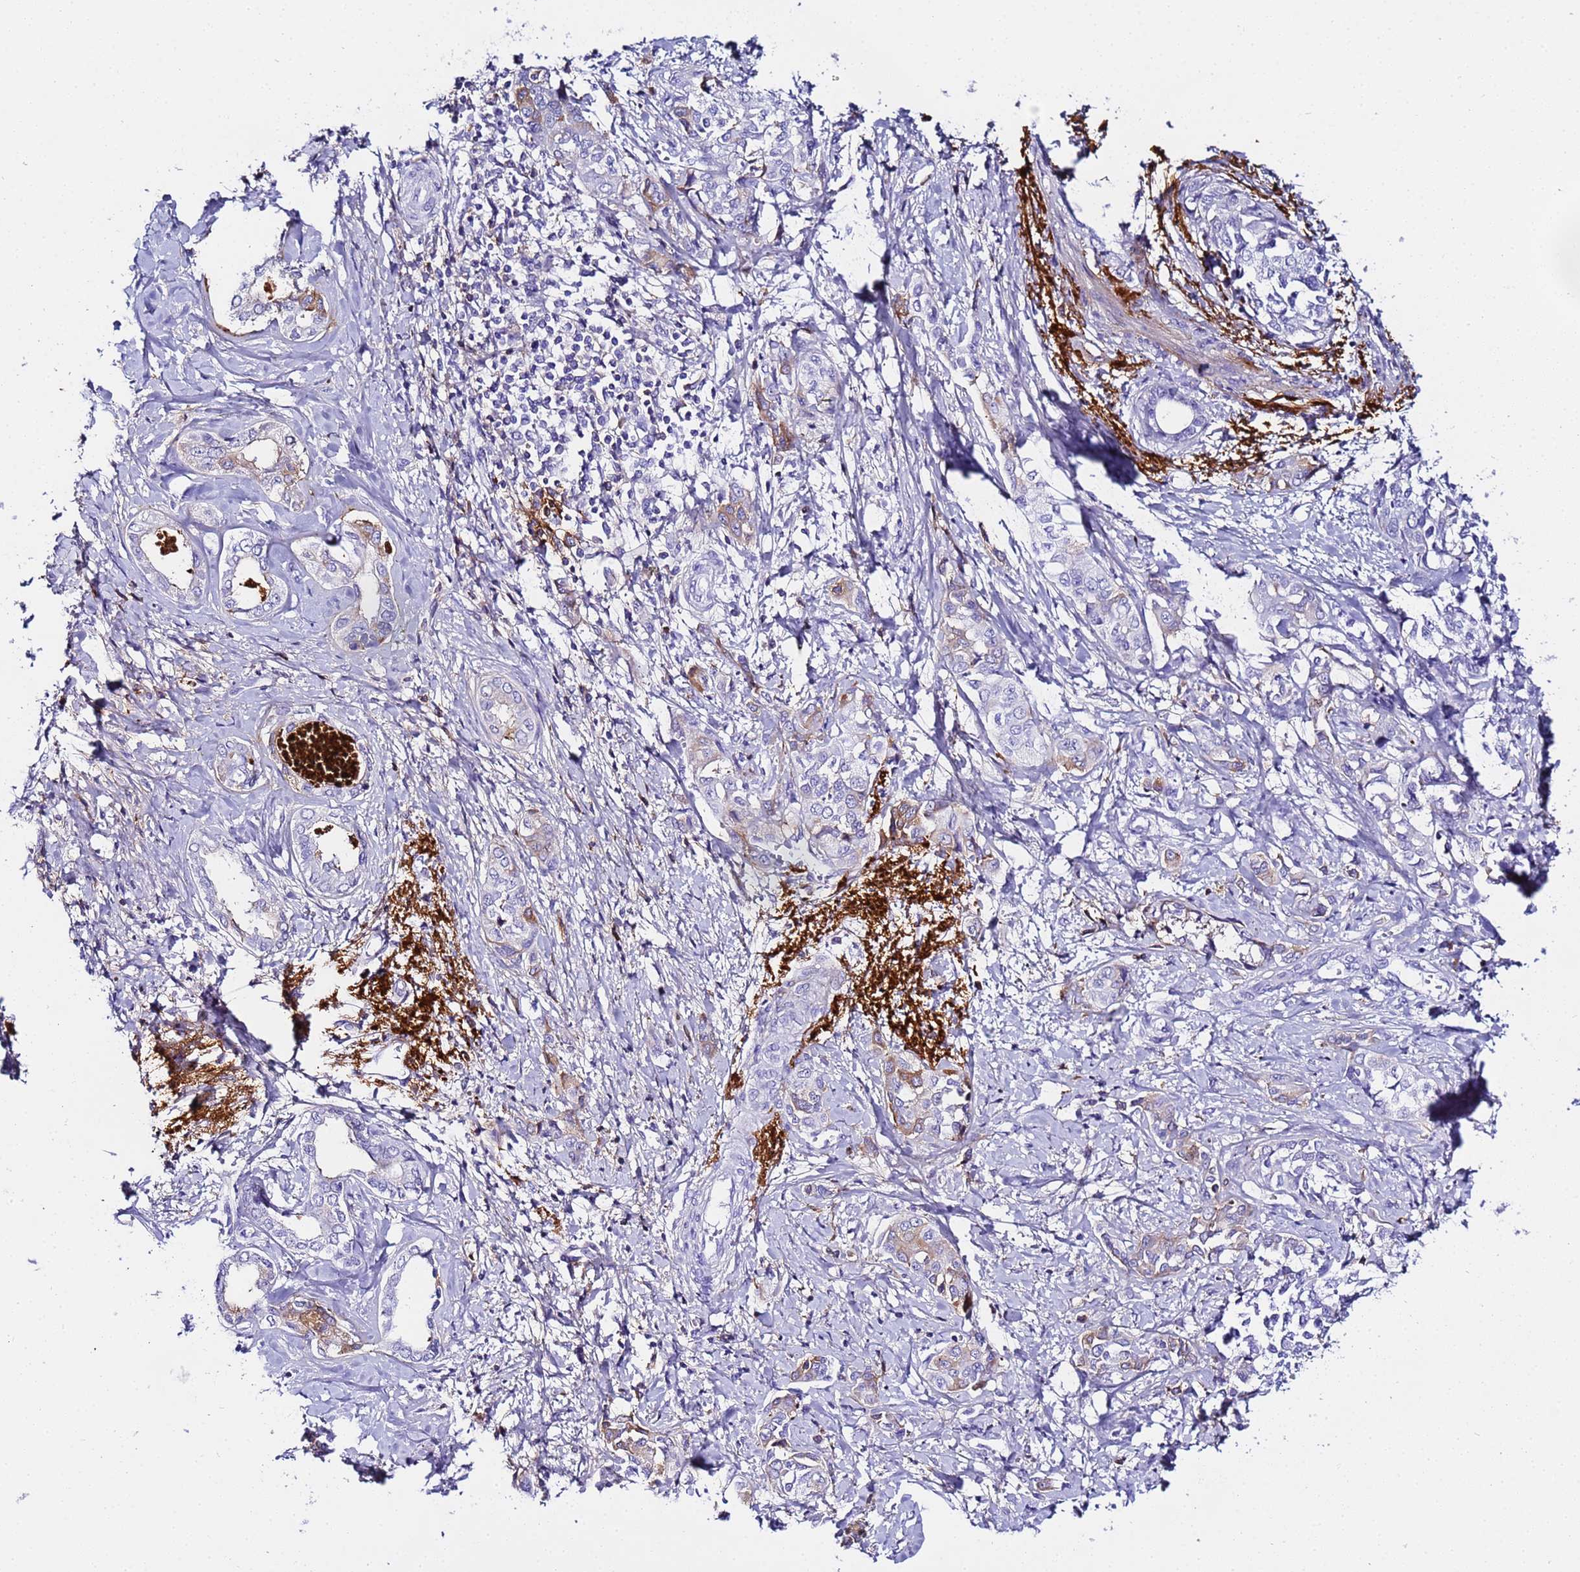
{"staining": {"intensity": "weak", "quantity": "<25%", "location": "cytoplasmic/membranous"}, "tissue": "liver cancer", "cell_type": "Tumor cells", "image_type": "cancer", "snomed": [{"axis": "morphology", "description": "Cholangiocarcinoma"}, {"axis": "topography", "description": "Liver"}], "caption": "The histopathology image shows no staining of tumor cells in liver cancer. (DAB (3,3'-diaminobenzidine) immunohistochemistry visualized using brightfield microscopy, high magnification).", "gene": "CFHR2", "patient": {"sex": "female", "age": 77}}